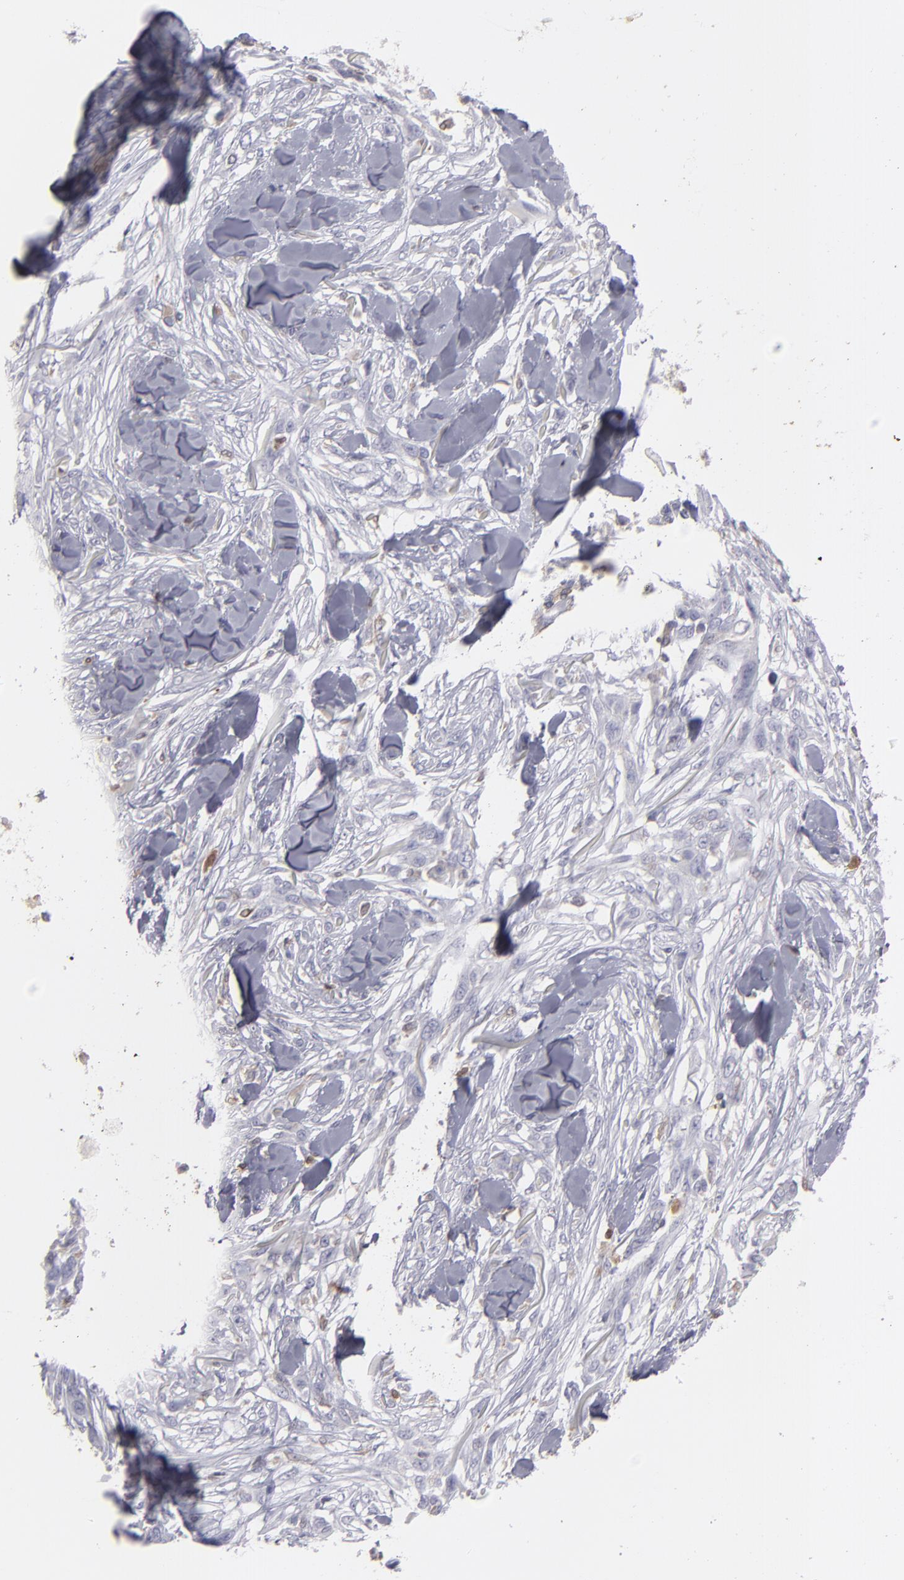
{"staining": {"intensity": "weak", "quantity": "<25%", "location": "cytoplasmic/membranous"}, "tissue": "skin cancer", "cell_type": "Tumor cells", "image_type": "cancer", "snomed": [{"axis": "morphology", "description": "Squamous cell carcinoma, NOS"}, {"axis": "topography", "description": "Skin"}], "caption": "High power microscopy micrograph of an immunohistochemistry photomicrograph of skin cancer (squamous cell carcinoma), revealing no significant staining in tumor cells.", "gene": "SEMA3G", "patient": {"sex": "female", "age": 59}}